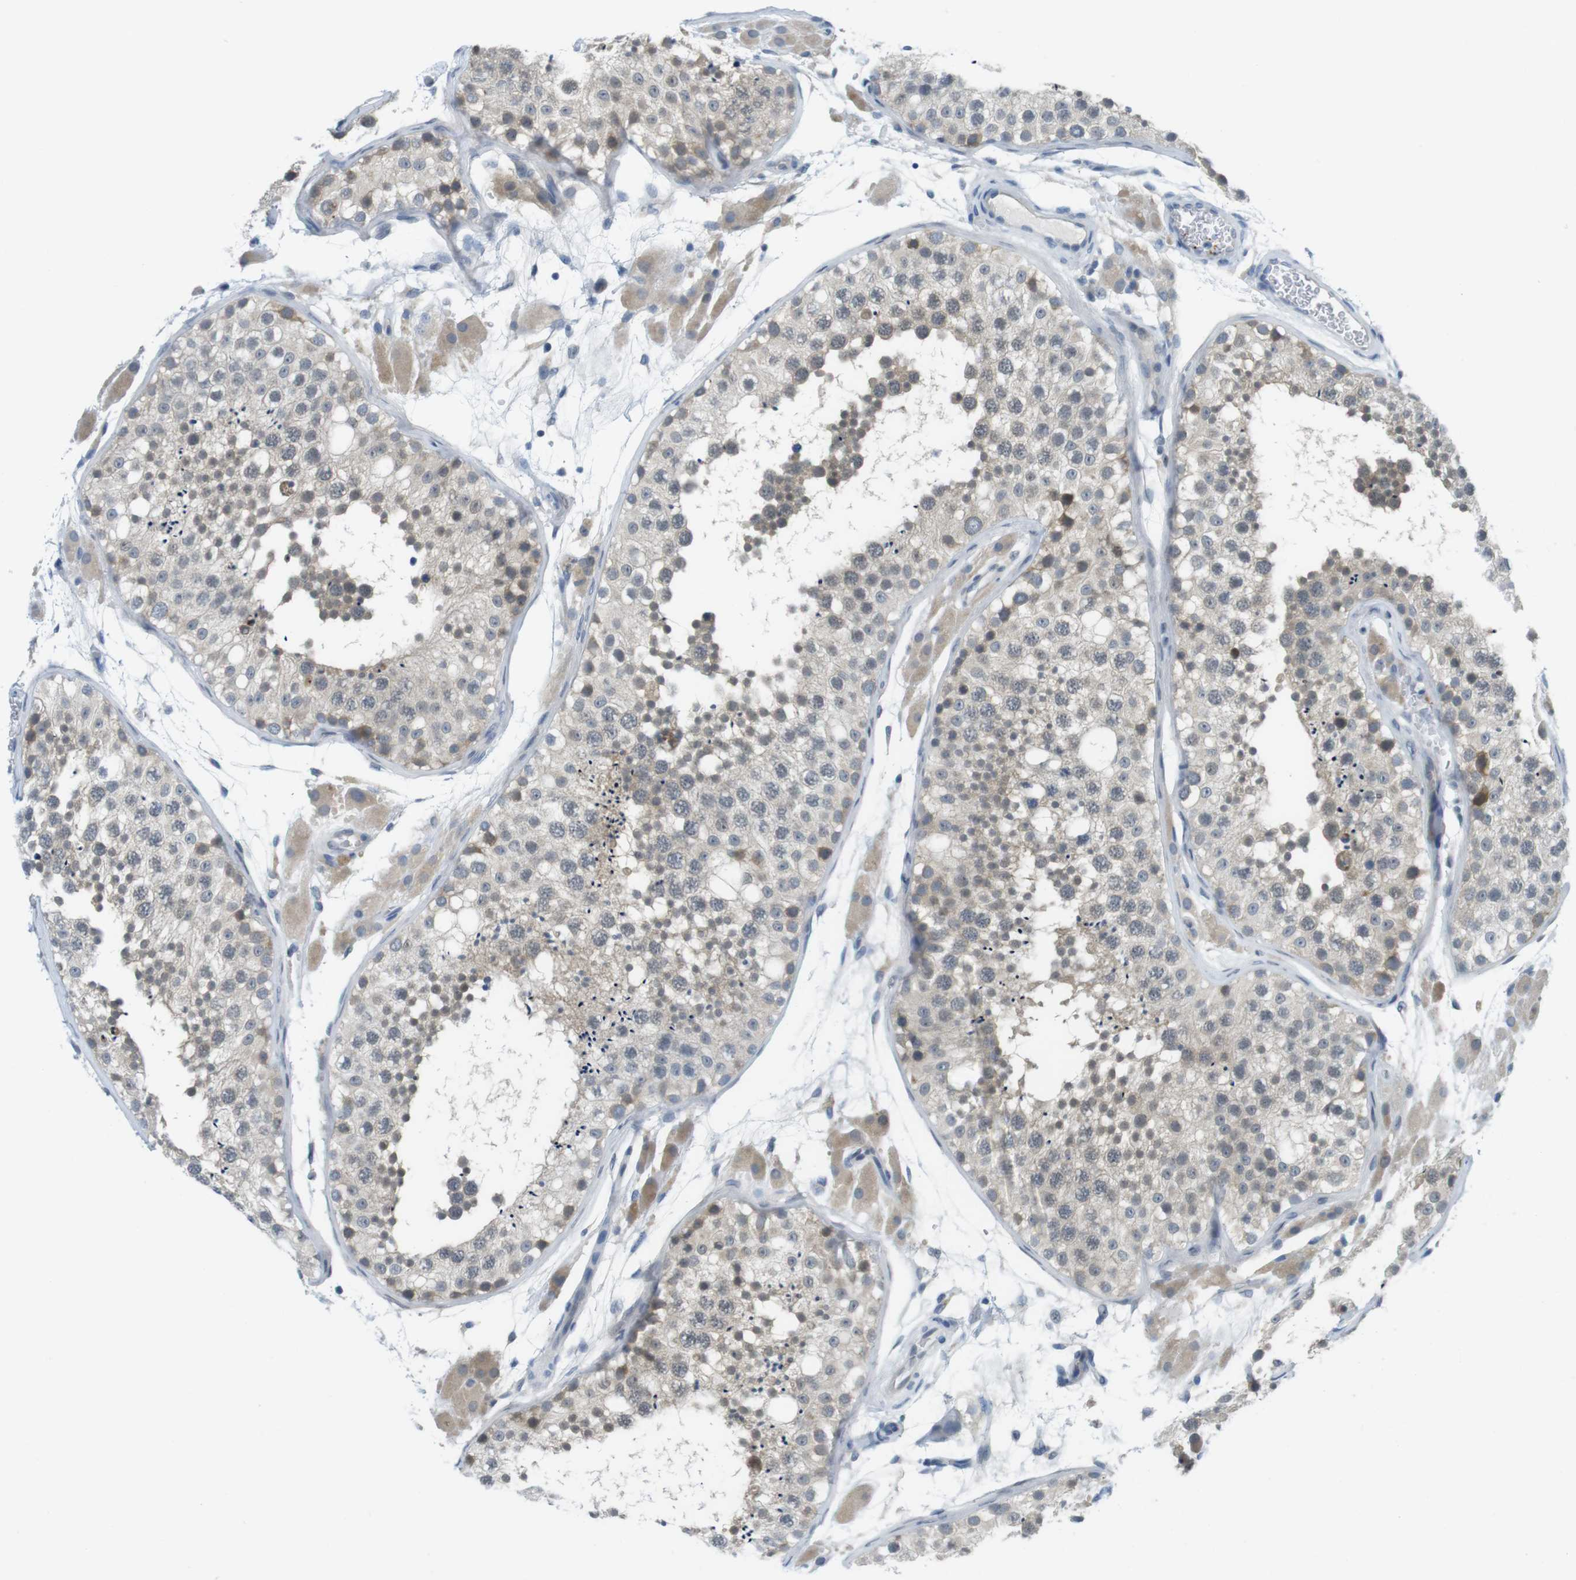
{"staining": {"intensity": "weak", "quantity": "25%-75%", "location": "cytoplasmic/membranous"}, "tissue": "testis", "cell_type": "Cells in seminiferous ducts", "image_type": "normal", "snomed": [{"axis": "morphology", "description": "Normal tissue, NOS"}, {"axis": "topography", "description": "Testis"}], "caption": "Immunohistochemical staining of normal human testis demonstrates weak cytoplasmic/membranous protein staining in about 25%-75% of cells in seminiferous ducts. (Stains: DAB in brown, nuclei in blue, Microscopy: brightfield microscopy at high magnification).", "gene": "CASP2", "patient": {"sex": "male", "age": 26}}